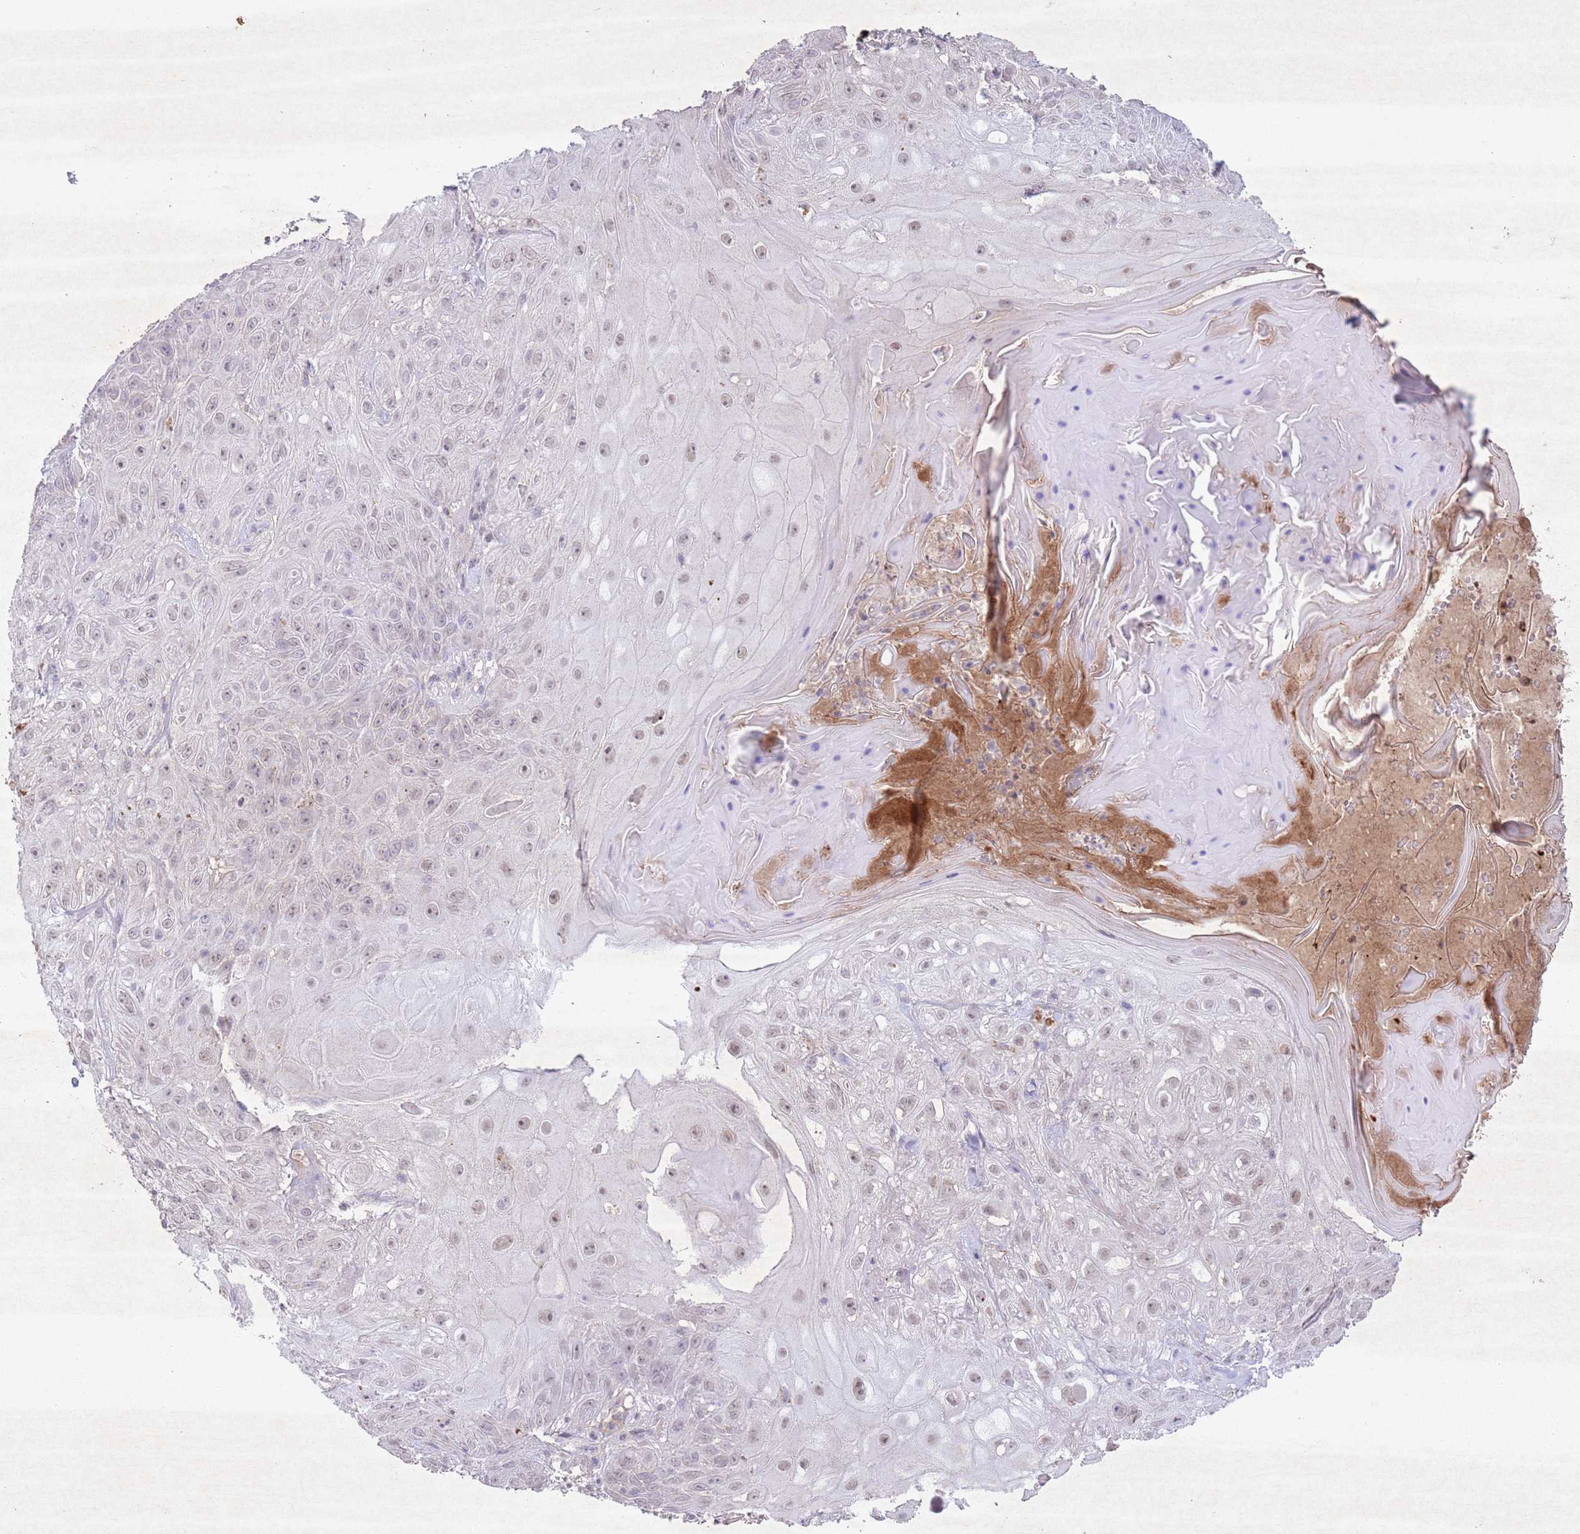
{"staining": {"intensity": "weak", "quantity": "25%-75%", "location": "nuclear"}, "tissue": "skin cancer", "cell_type": "Tumor cells", "image_type": "cancer", "snomed": [{"axis": "morphology", "description": "Normal tissue, NOS"}, {"axis": "morphology", "description": "Squamous cell carcinoma, NOS"}, {"axis": "topography", "description": "Skin"}, {"axis": "topography", "description": "Cartilage tissue"}], "caption": "Immunohistochemical staining of human skin squamous cell carcinoma exhibits low levels of weak nuclear positivity in approximately 25%-75% of tumor cells.", "gene": "CCNI", "patient": {"sex": "female", "age": 79}}